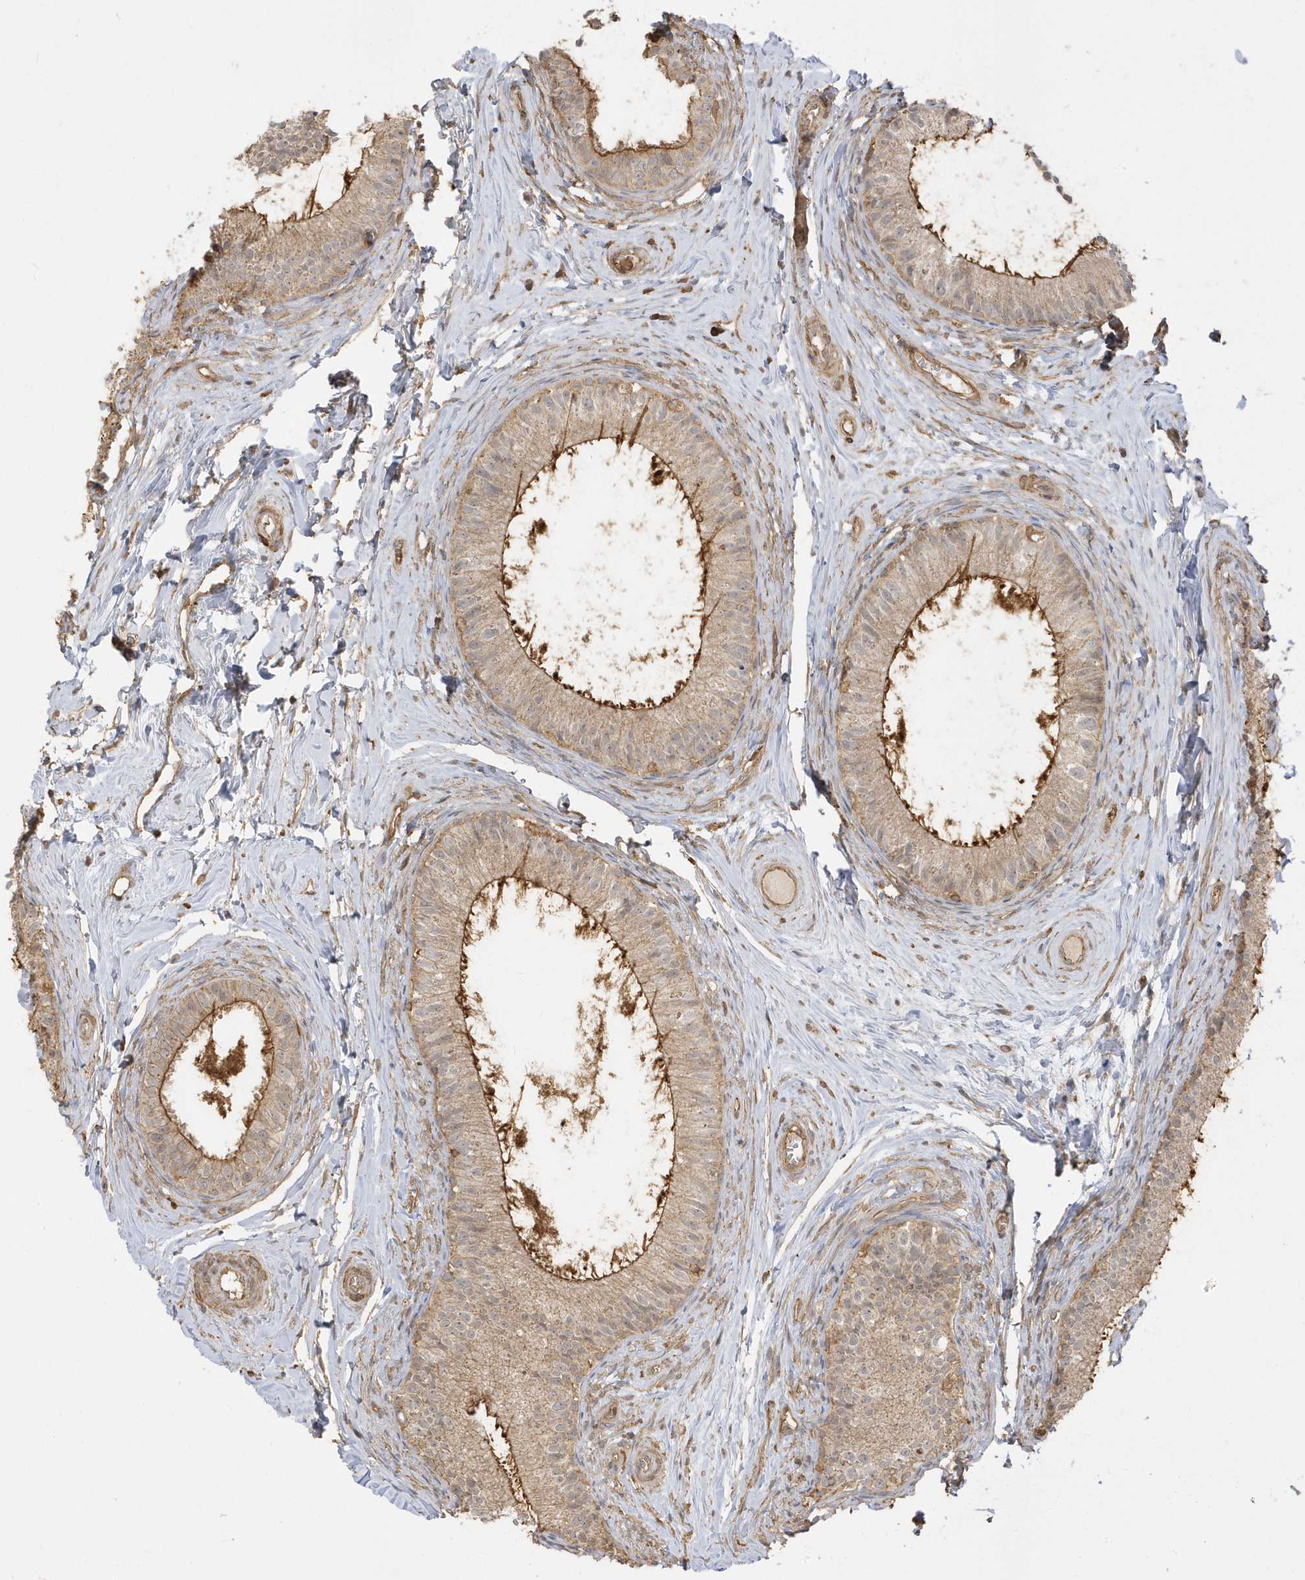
{"staining": {"intensity": "moderate", "quantity": ">75%", "location": "cytoplasmic/membranous"}, "tissue": "epididymis", "cell_type": "Glandular cells", "image_type": "normal", "snomed": [{"axis": "morphology", "description": "Normal tissue, NOS"}, {"axis": "topography", "description": "Epididymis"}], "caption": "Immunohistochemistry (IHC) micrograph of normal epididymis: human epididymis stained using immunohistochemistry (IHC) shows medium levels of moderate protein expression localized specifically in the cytoplasmic/membranous of glandular cells, appearing as a cytoplasmic/membranous brown color.", "gene": "ZBTB8A", "patient": {"sex": "male", "age": 34}}